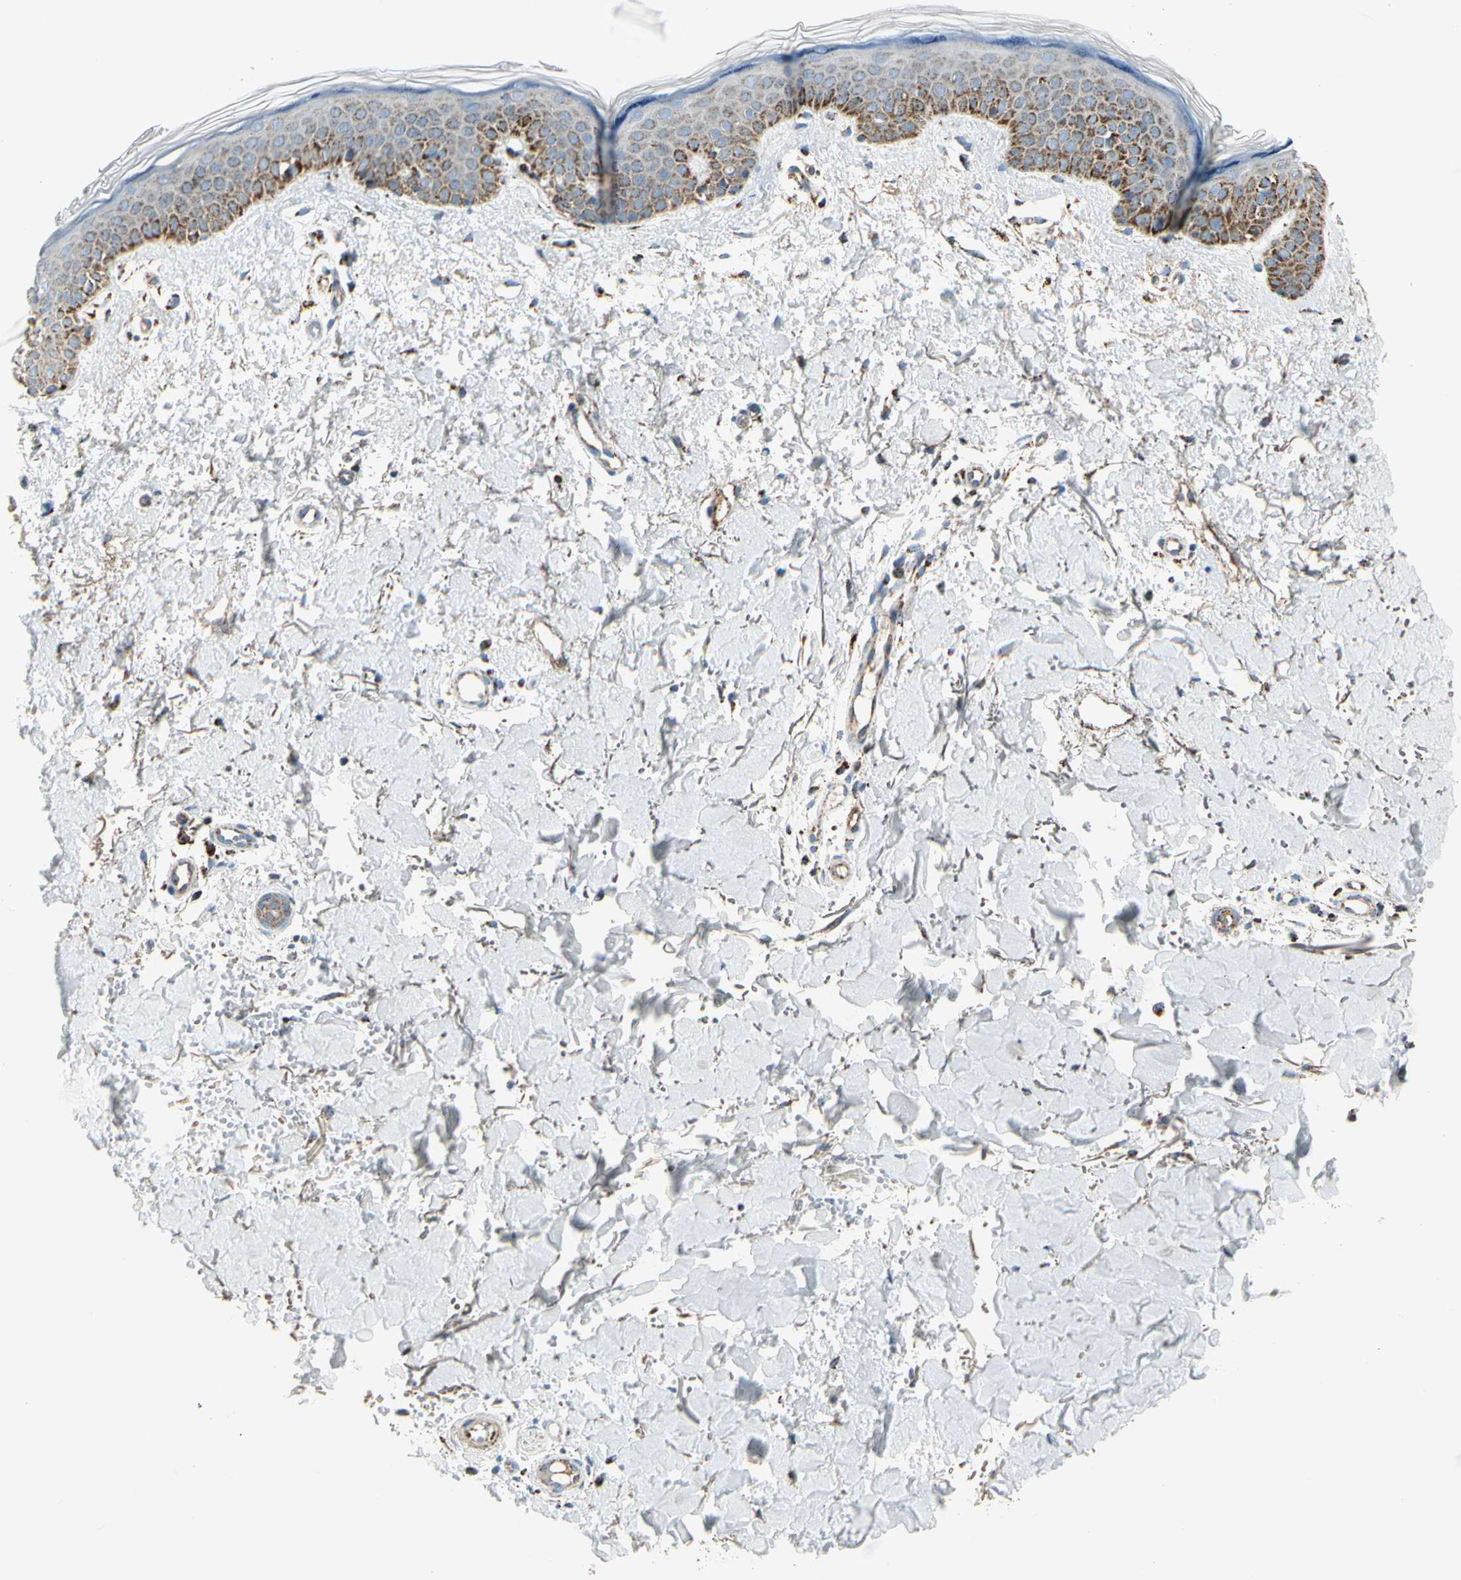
{"staining": {"intensity": "strong", "quantity": ">75%", "location": "cytoplasmic/membranous"}, "tissue": "skin", "cell_type": "Fibroblasts", "image_type": "normal", "snomed": [{"axis": "morphology", "description": "Normal tissue, NOS"}, {"axis": "topography", "description": "Skin"}], "caption": "Fibroblasts reveal high levels of strong cytoplasmic/membranous staining in approximately >75% of cells in benign human skin.", "gene": "ME2", "patient": {"sex": "female", "age": 56}}